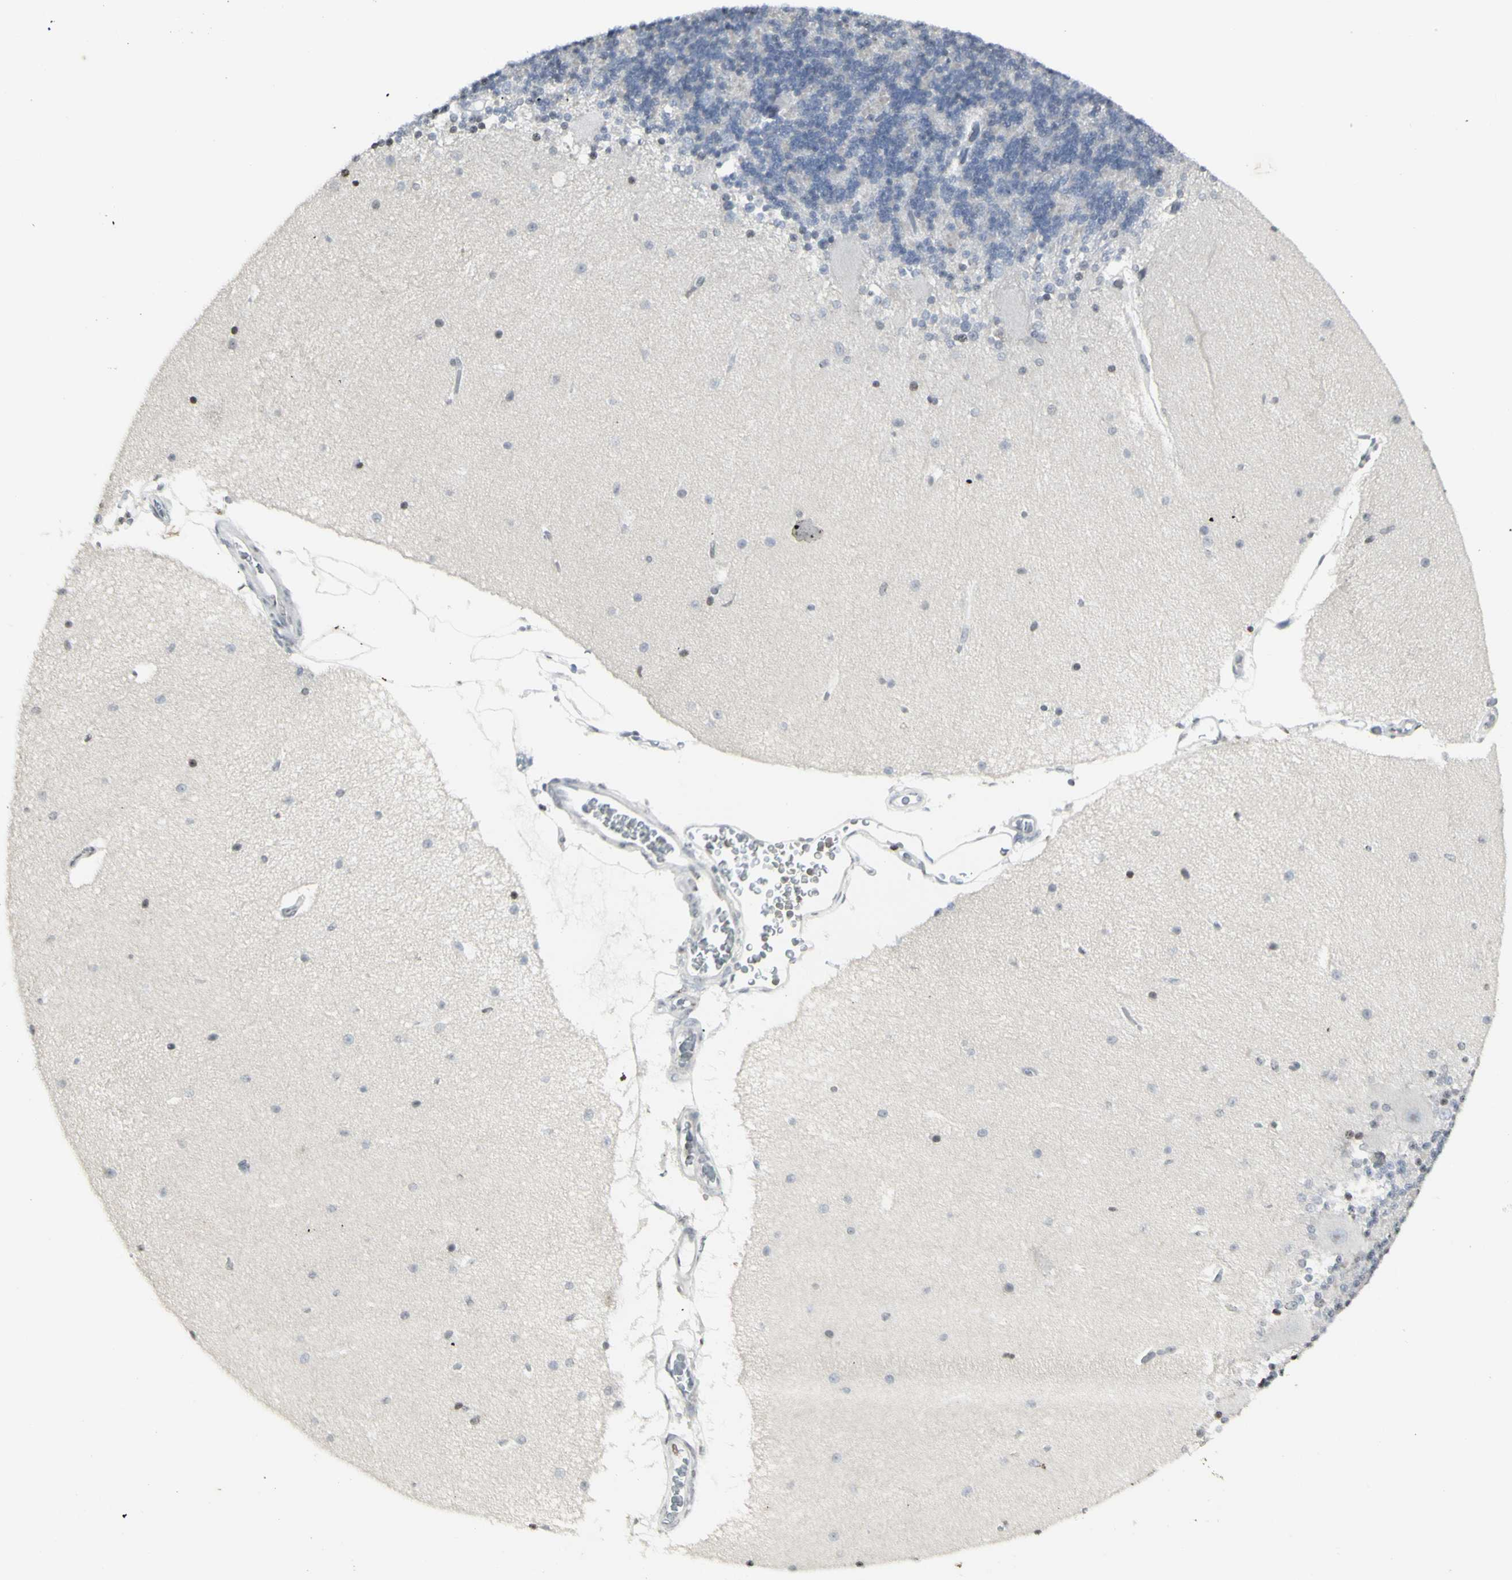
{"staining": {"intensity": "negative", "quantity": "none", "location": "none"}, "tissue": "cerebellum", "cell_type": "Cells in granular layer", "image_type": "normal", "snomed": [{"axis": "morphology", "description": "Normal tissue, NOS"}, {"axis": "topography", "description": "Cerebellum"}], "caption": "This is an immunohistochemistry image of benign human cerebellum. There is no staining in cells in granular layer.", "gene": "MUC5AC", "patient": {"sex": "female", "age": 54}}